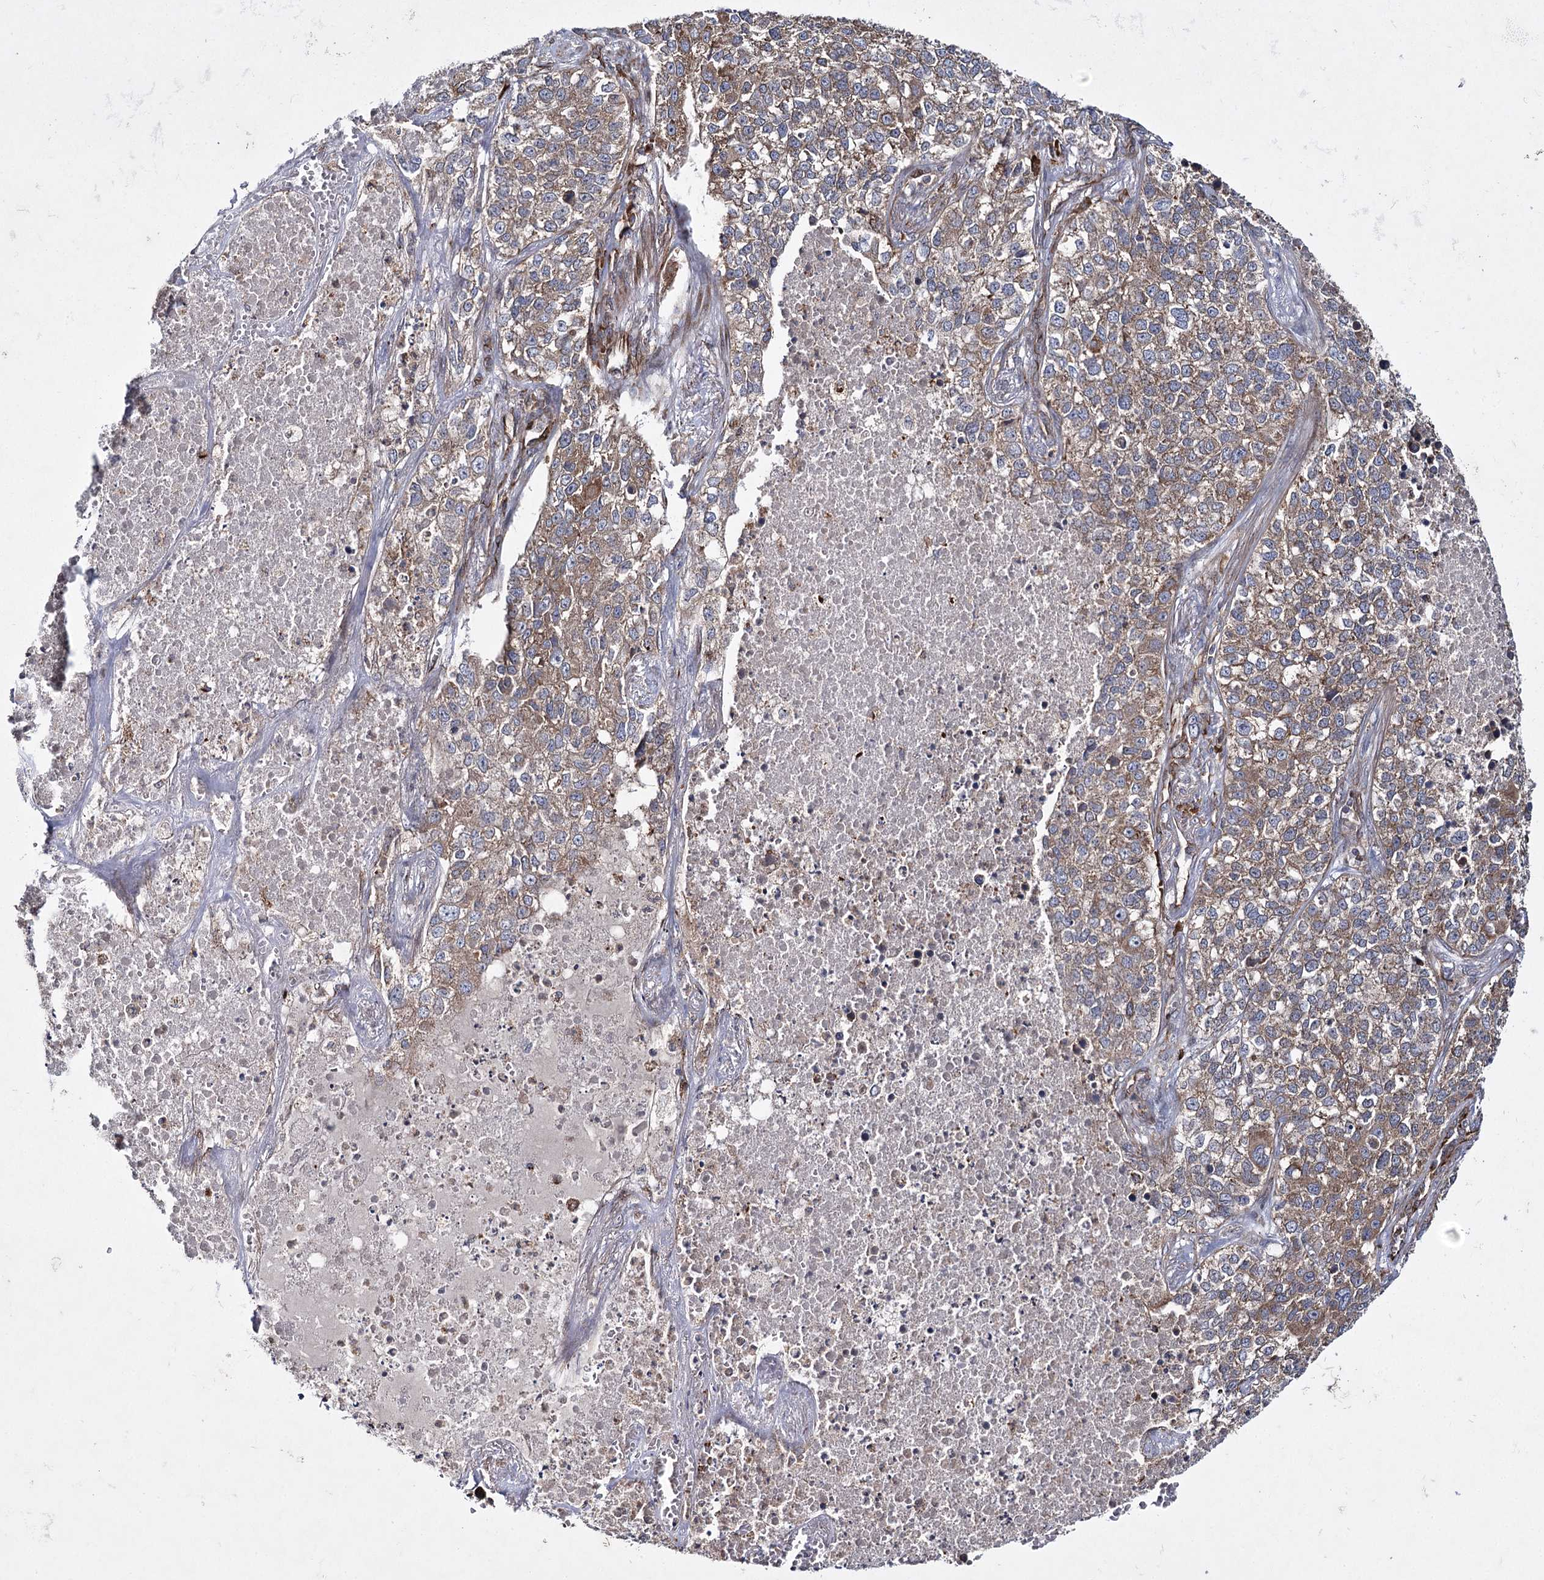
{"staining": {"intensity": "moderate", "quantity": ">75%", "location": "cytoplasmic/membranous"}, "tissue": "lung cancer", "cell_type": "Tumor cells", "image_type": "cancer", "snomed": [{"axis": "morphology", "description": "Adenocarcinoma, NOS"}, {"axis": "topography", "description": "Lung"}], "caption": "This is a histology image of IHC staining of adenocarcinoma (lung), which shows moderate positivity in the cytoplasmic/membranous of tumor cells.", "gene": "HECTD2", "patient": {"sex": "male", "age": 49}}